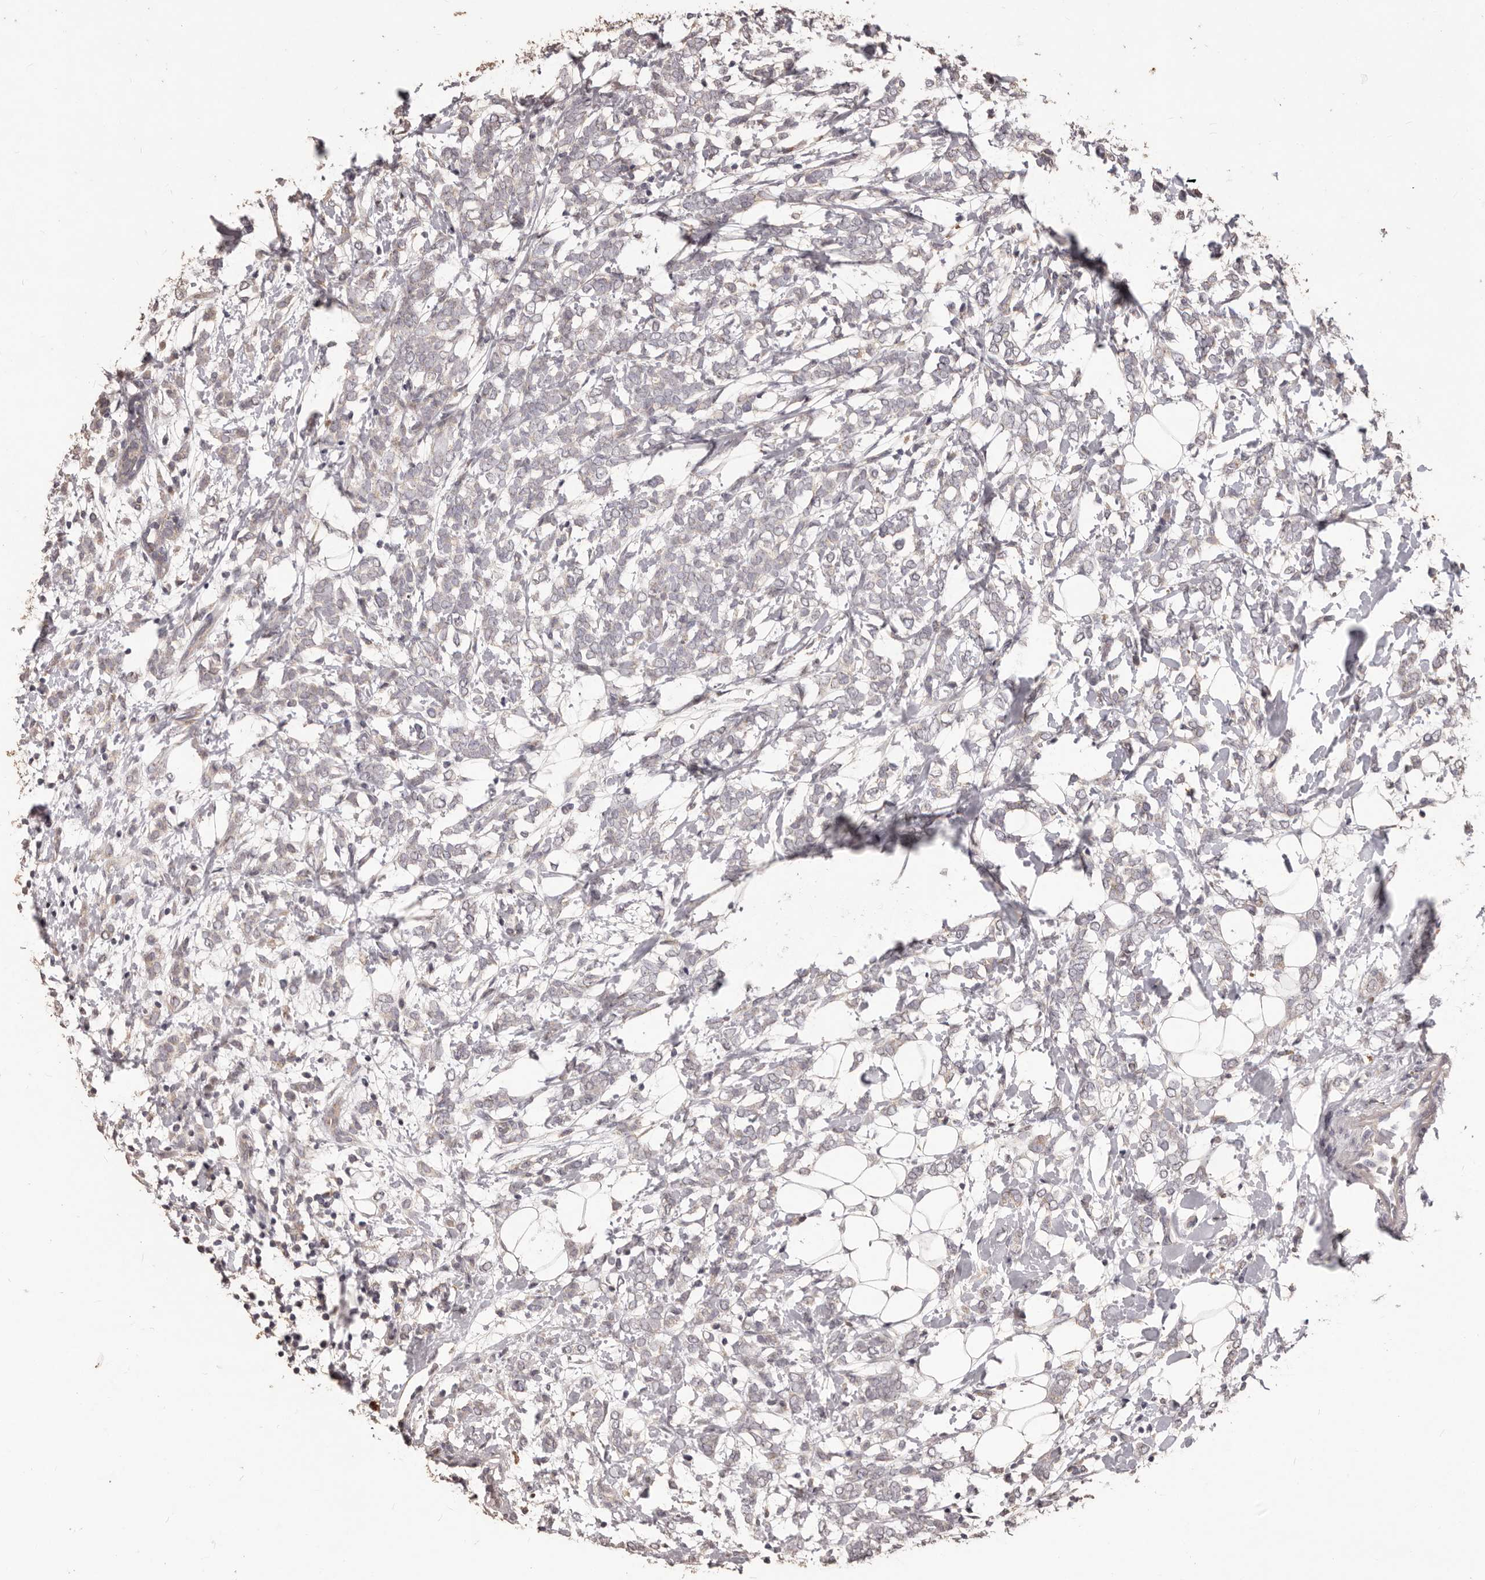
{"staining": {"intensity": "negative", "quantity": "none", "location": "none"}, "tissue": "breast cancer", "cell_type": "Tumor cells", "image_type": "cancer", "snomed": [{"axis": "morphology", "description": "Normal tissue, NOS"}, {"axis": "morphology", "description": "Lobular carcinoma"}, {"axis": "topography", "description": "Breast"}], "caption": "High power microscopy micrograph of an immunohistochemistry micrograph of breast lobular carcinoma, revealing no significant positivity in tumor cells.", "gene": "PRSS27", "patient": {"sex": "female", "age": 47}}